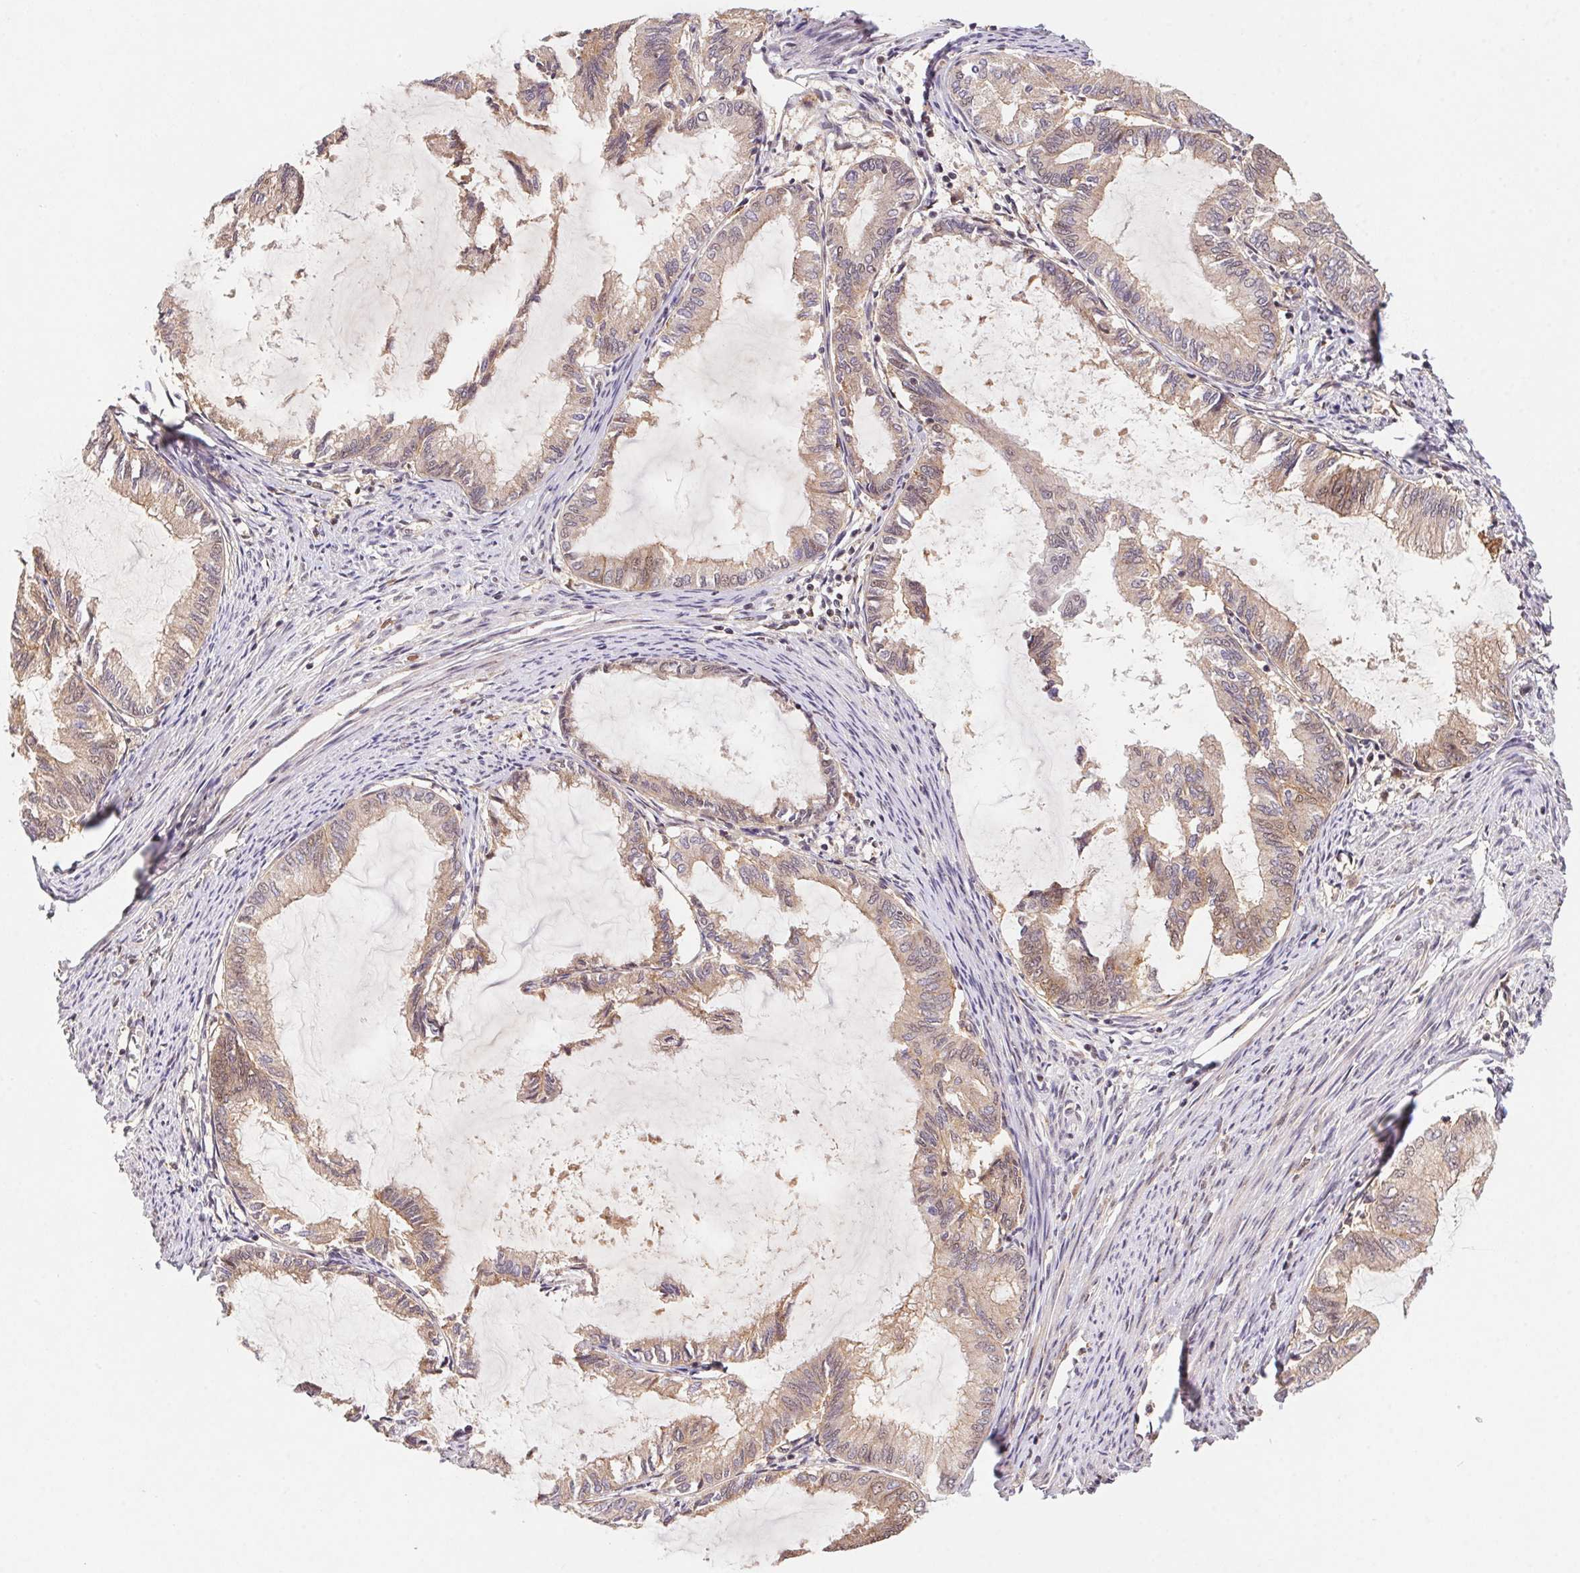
{"staining": {"intensity": "weak", "quantity": ">75%", "location": "cytoplasmic/membranous"}, "tissue": "endometrial cancer", "cell_type": "Tumor cells", "image_type": "cancer", "snomed": [{"axis": "morphology", "description": "Adenocarcinoma, NOS"}, {"axis": "topography", "description": "Endometrium"}], "caption": "DAB immunohistochemical staining of endometrial adenocarcinoma demonstrates weak cytoplasmic/membranous protein positivity in about >75% of tumor cells. (DAB (3,3'-diaminobenzidine) = brown stain, brightfield microscopy at high magnification).", "gene": "SLC52A2", "patient": {"sex": "female", "age": 86}}